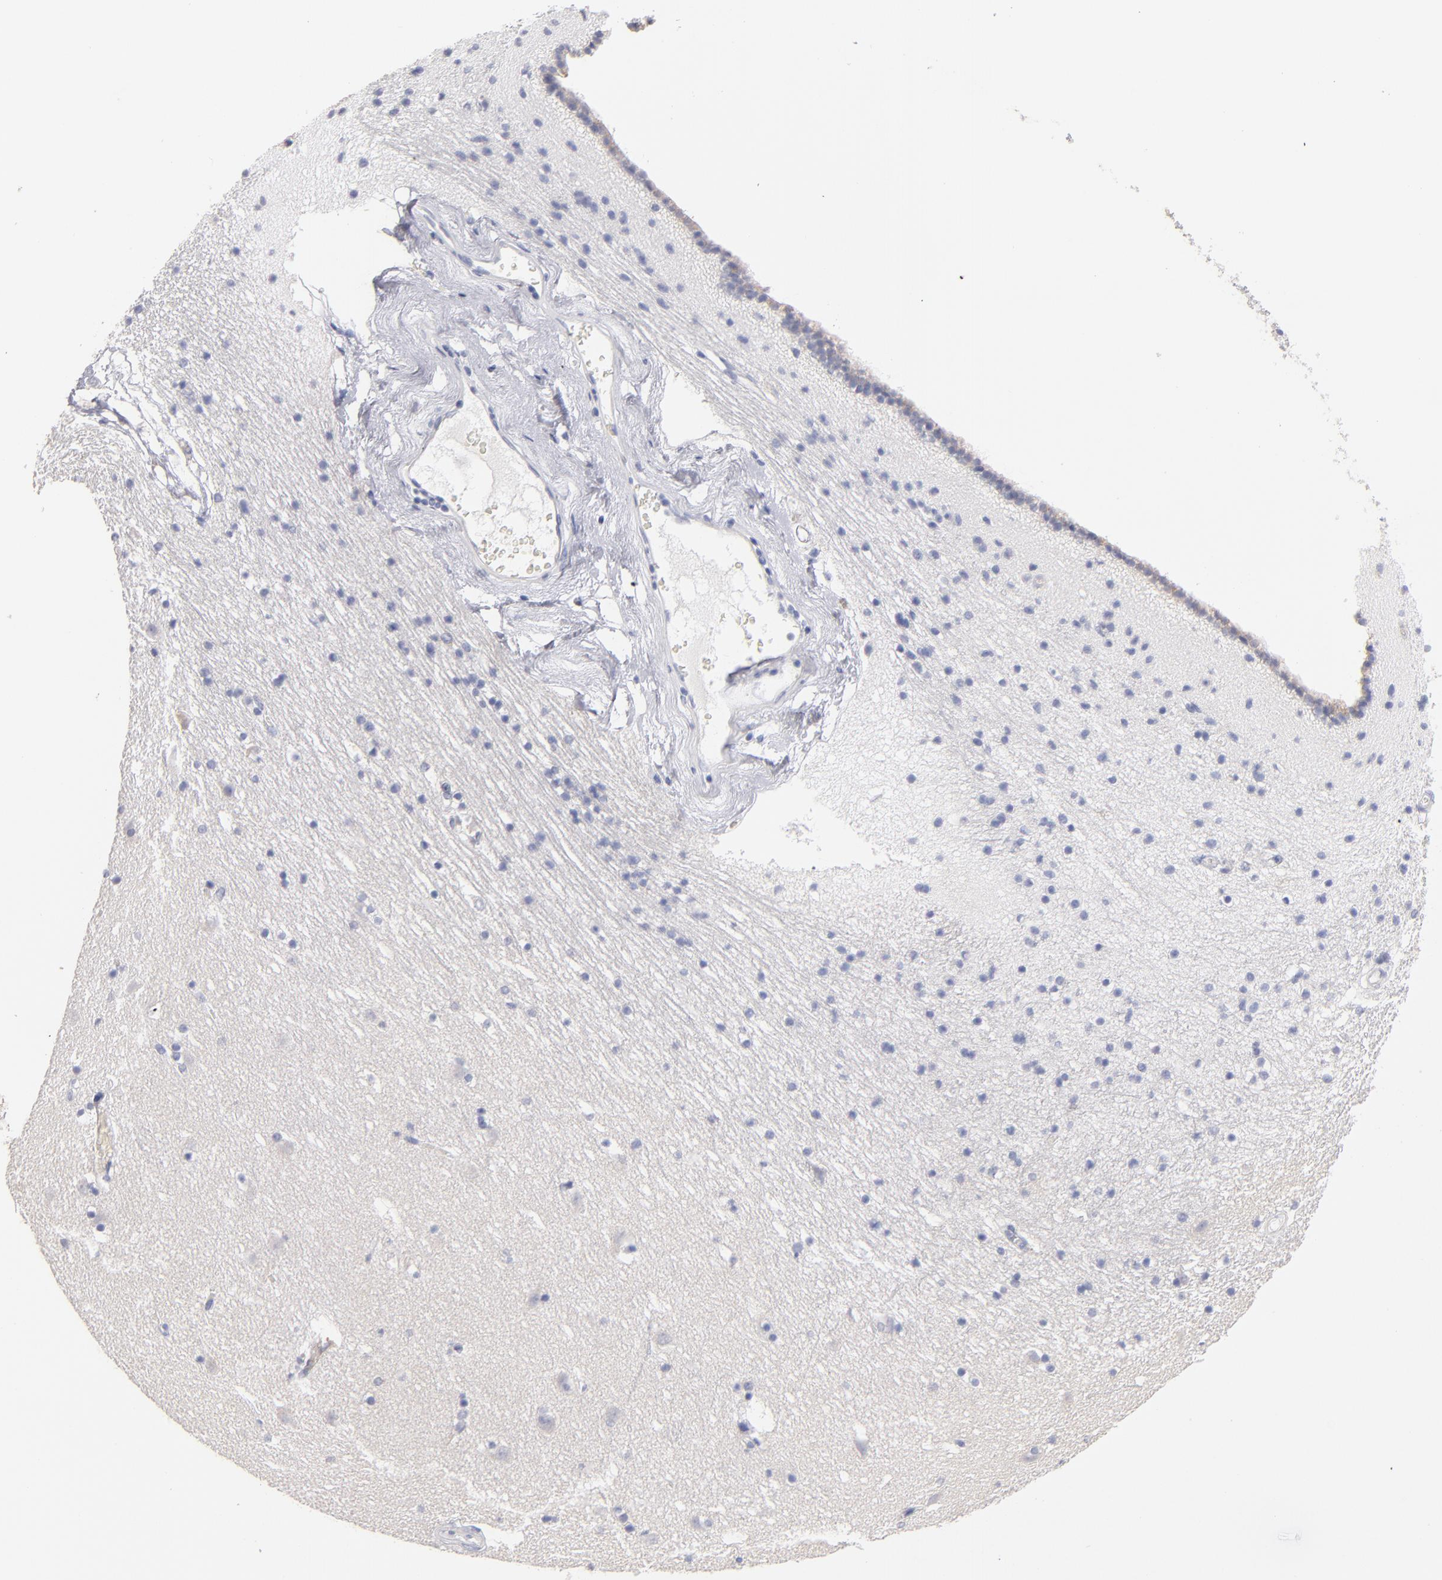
{"staining": {"intensity": "negative", "quantity": "none", "location": "none"}, "tissue": "caudate", "cell_type": "Glial cells", "image_type": "normal", "snomed": [{"axis": "morphology", "description": "Normal tissue, NOS"}, {"axis": "topography", "description": "Lateral ventricle wall"}], "caption": "IHC micrograph of unremarkable caudate: human caudate stained with DAB demonstrates no significant protein positivity in glial cells. (Brightfield microscopy of DAB (3,3'-diaminobenzidine) immunohistochemistry (IHC) at high magnification).", "gene": "PLVAP", "patient": {"sex": "male", "age": 45}}